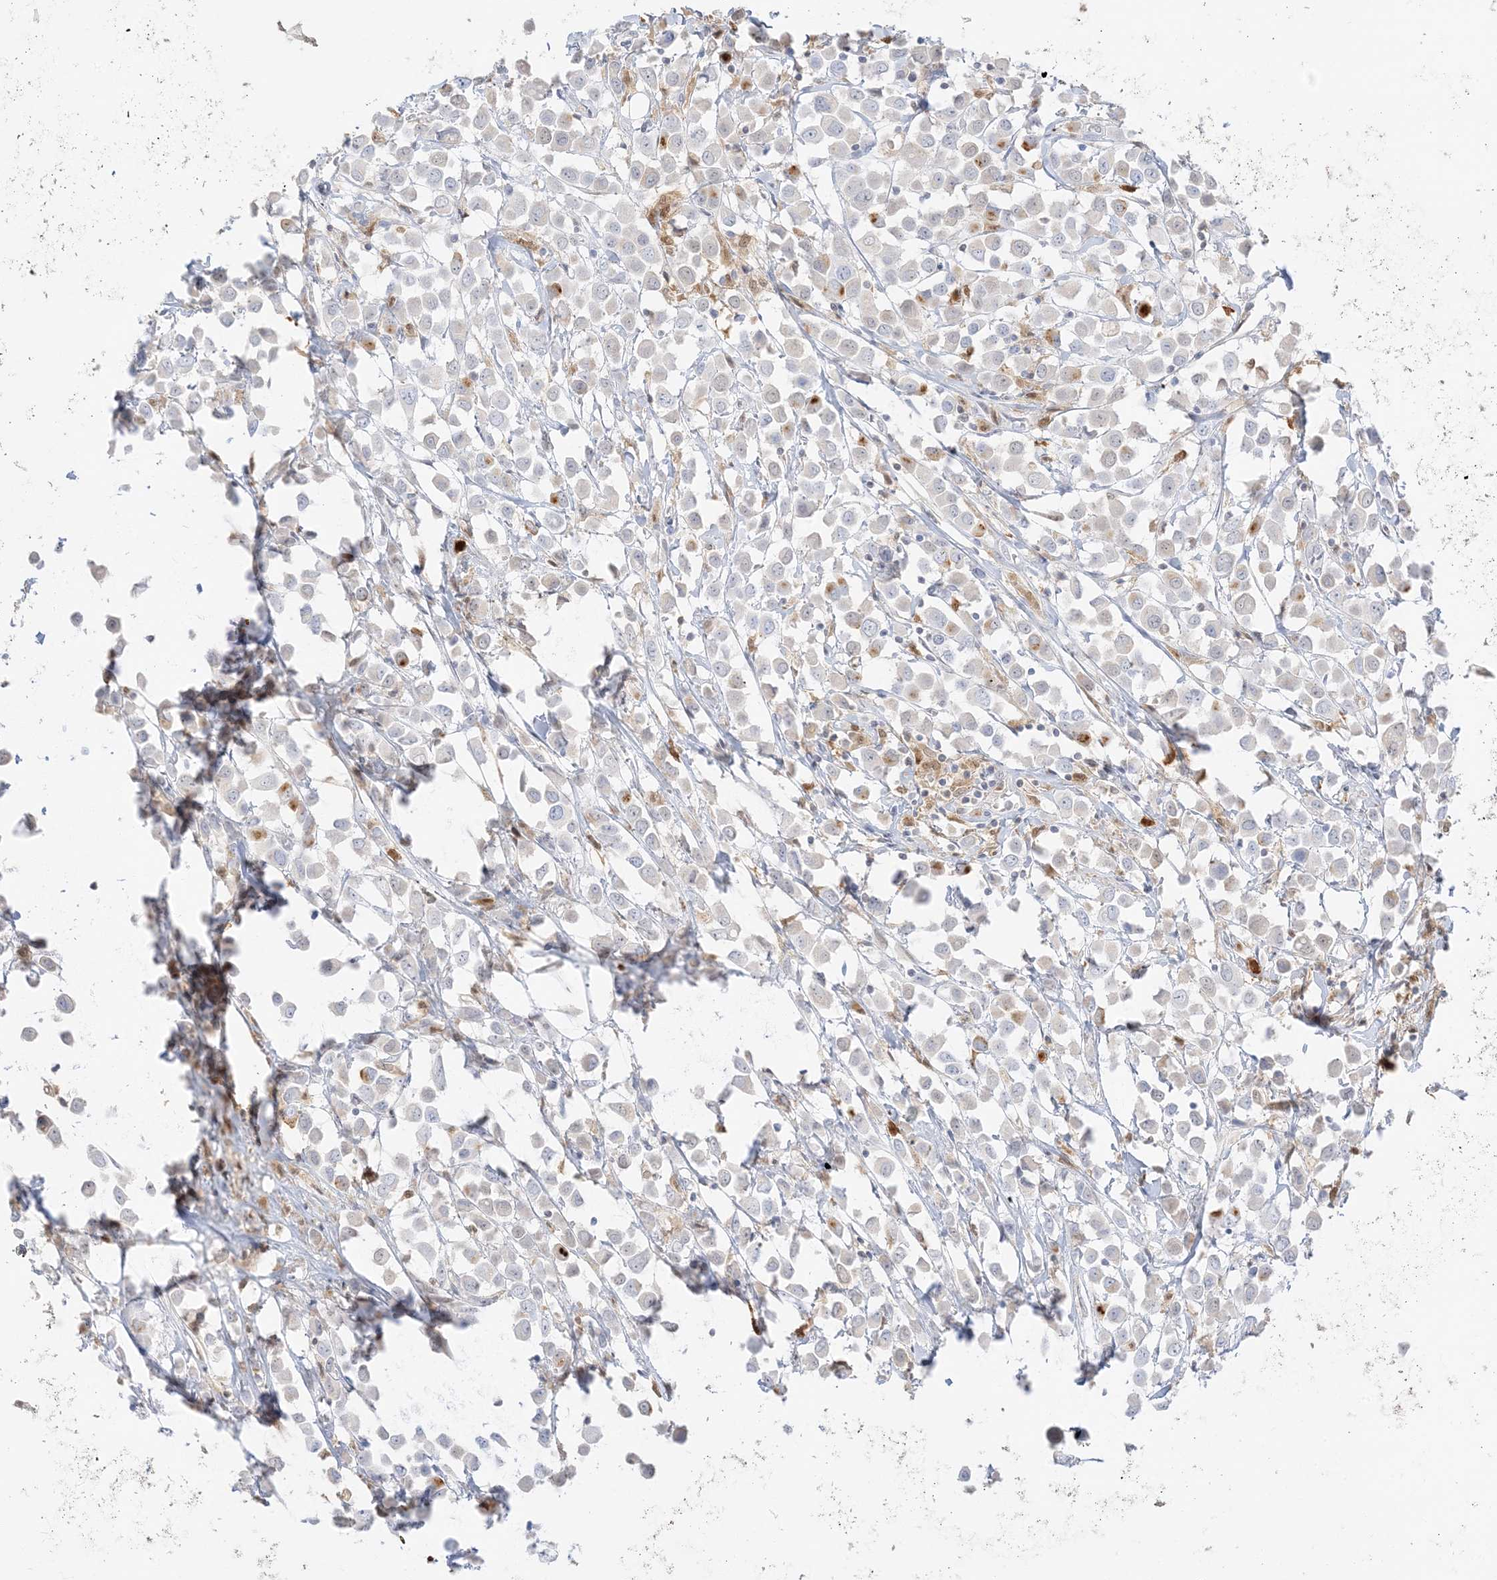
{"staining": {"intensity": "negative", "quantity": "none", "location": "none"}, "tissue": "breast cancer", "cell_type": "Tumor cells", "image_type": "cancer", "snomed": [{"axis": "morphology", "description": "Duct carcinoma"}, {"axis": "topography", "description": "Breast"}], "caption": "A photomicrograph of breast invasive ductal carcinoma stained for a protein exhibits no brown staining in tumor cells.", "gene": "GCA", "patient": {"sex": "female", "age": 61}}